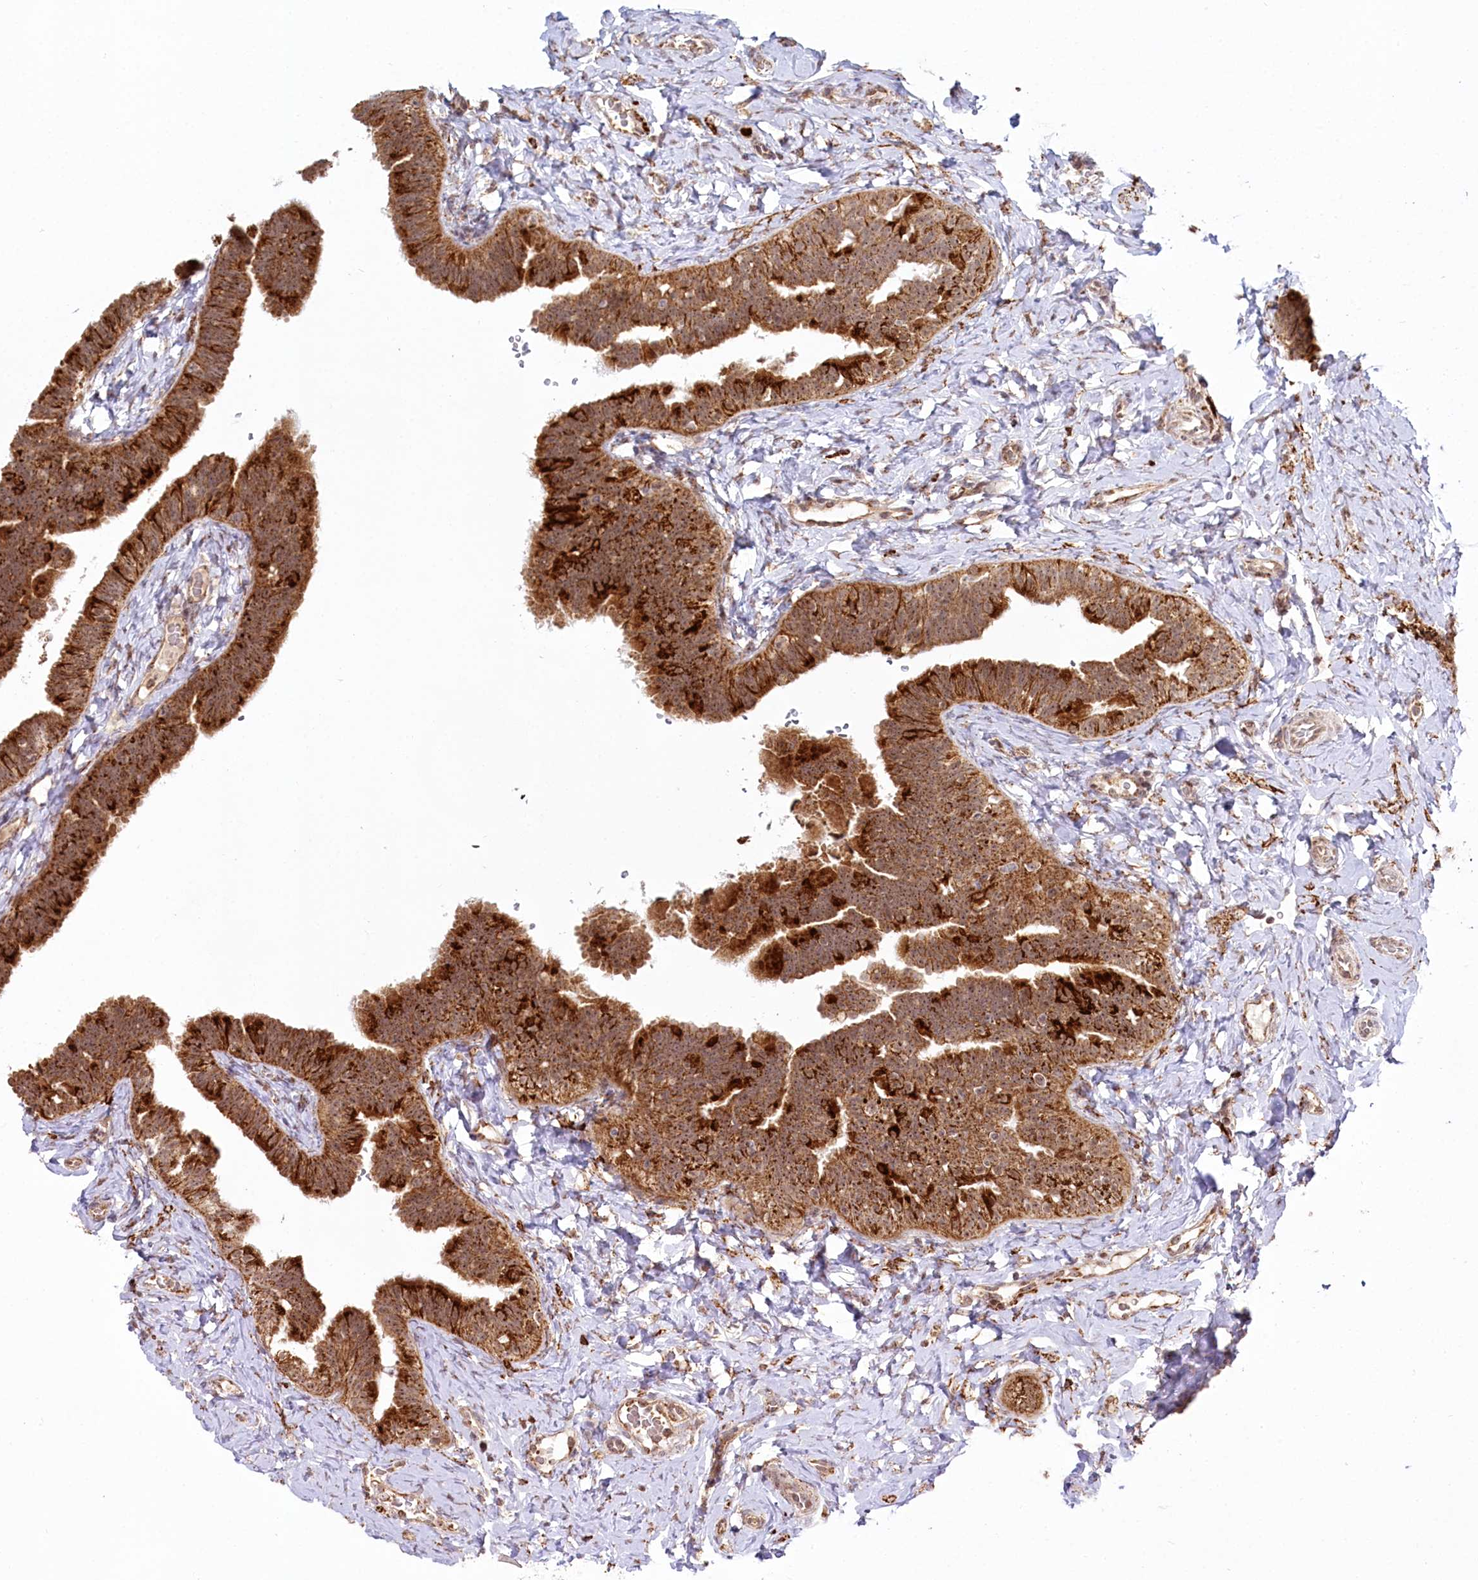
{"staining": {"intensity": "strong", "quantity": ">75%", "location": "cytoplasmic/membranous"}, "tissue": "fallopian tube", "cell_type": "Glandular cells", "image_type": "normal", "snomed": [{"axis": "morphology", "description": "Normal tissue, NOS"}, {"axis": "topography", "description": "Fallopian tube"}], "caption": "Protein expression analysis of normal fallopian tube demonstrates strong cytoplasmic/membranous positivity in about >75% of glandular cells.", "gene": "RTN4IP1", "patient": {"sex": "female", "age": 39}}